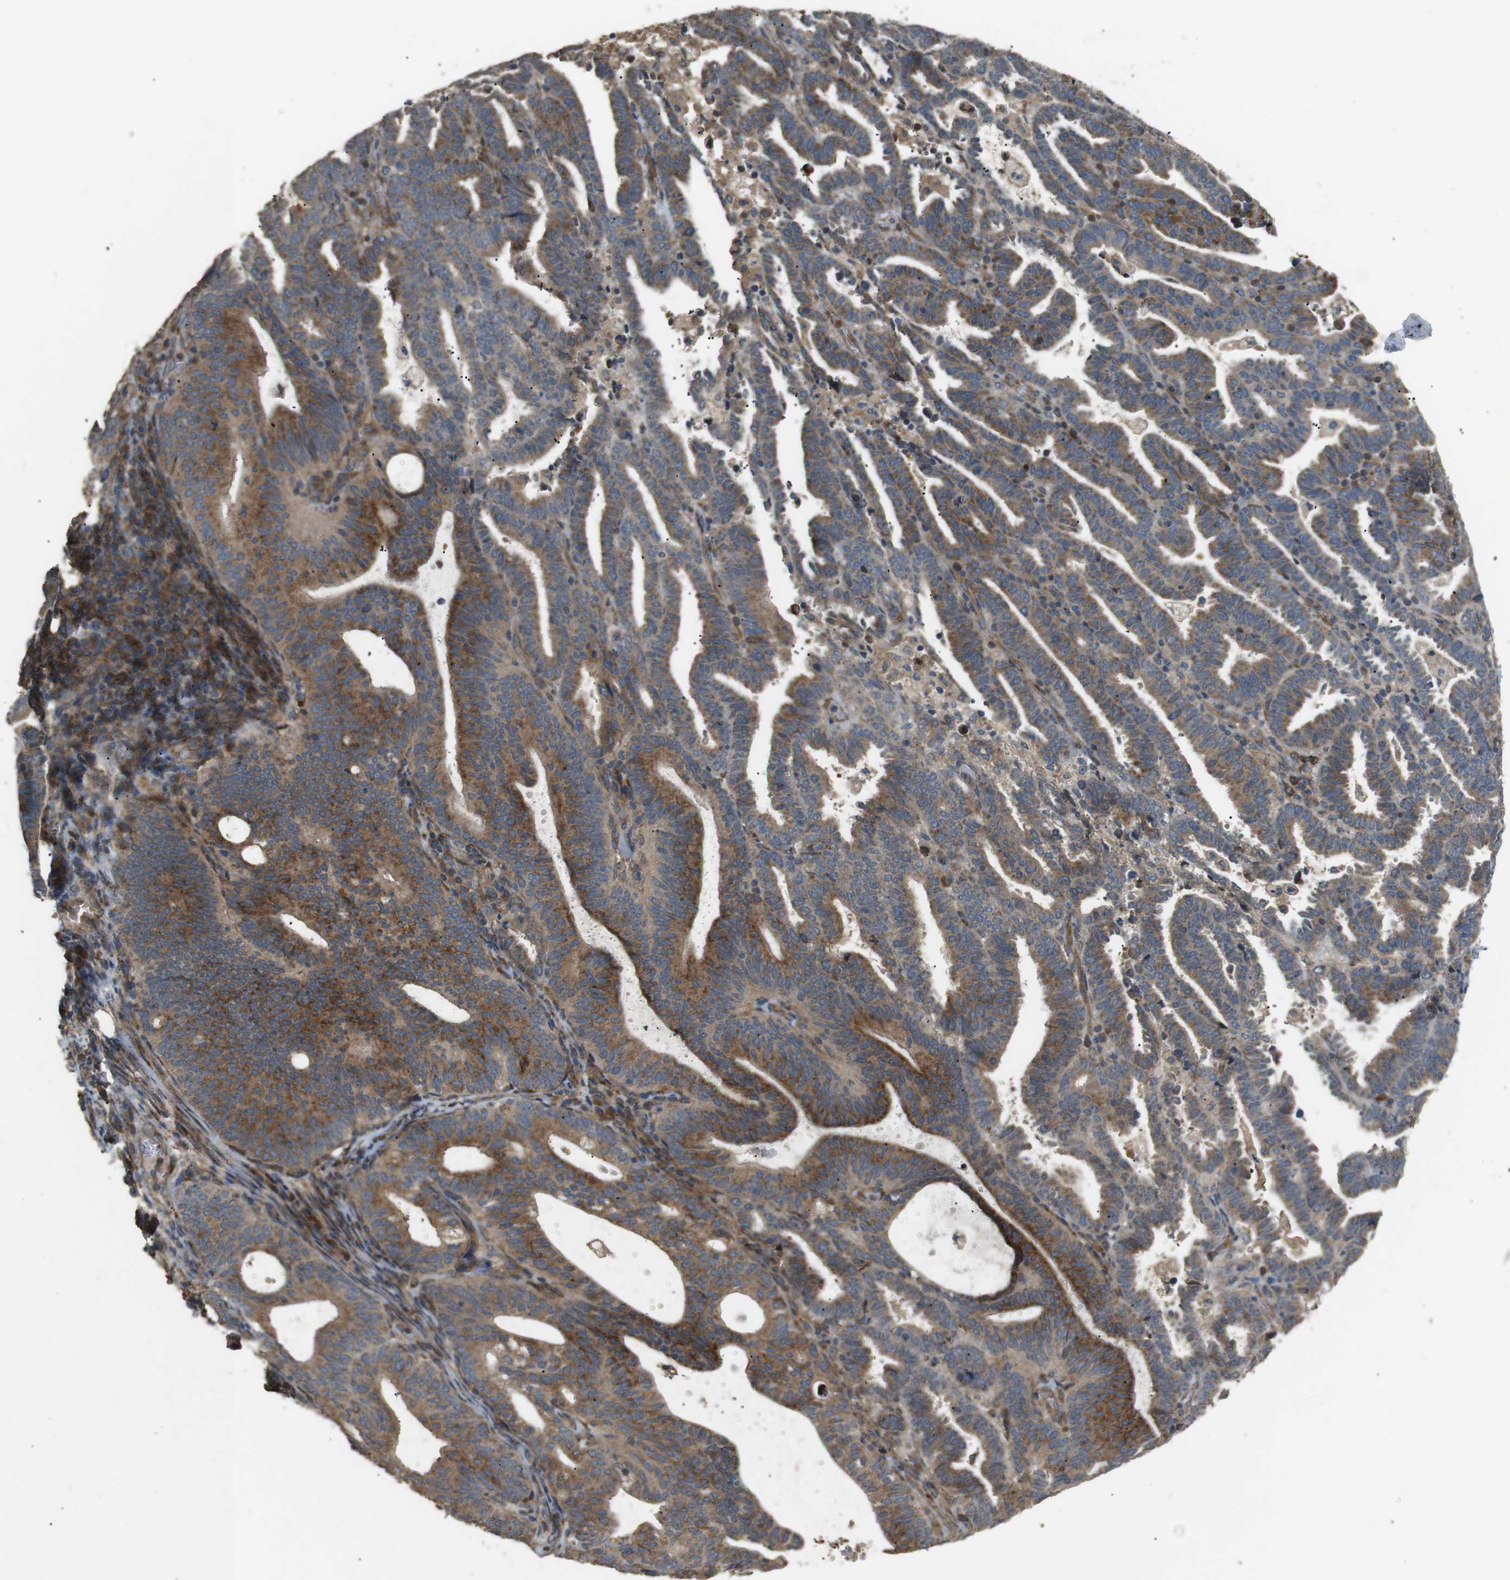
{"staining": {"intensity": "moderate", "quantity": ">75%", "location": "cytoplasmic/membranous"}, "tissue": "endometrial cancer", "cell_type": "Tumor cells", "image_type": "cancer", "snomed": [{"axis": "morphology", "description": "Adenocarcinoma, NOS"}, {"axis": "topography", "description": "Uterus"}], "caption": "IHC of human endometrial adenocarcinoma exhibits medium levels of moderate cytoplasmic/membranous staining in about >75% of tumor cells.", "gene": "ARHGAP24", "patient": {"sex": "female", "age": 83}}